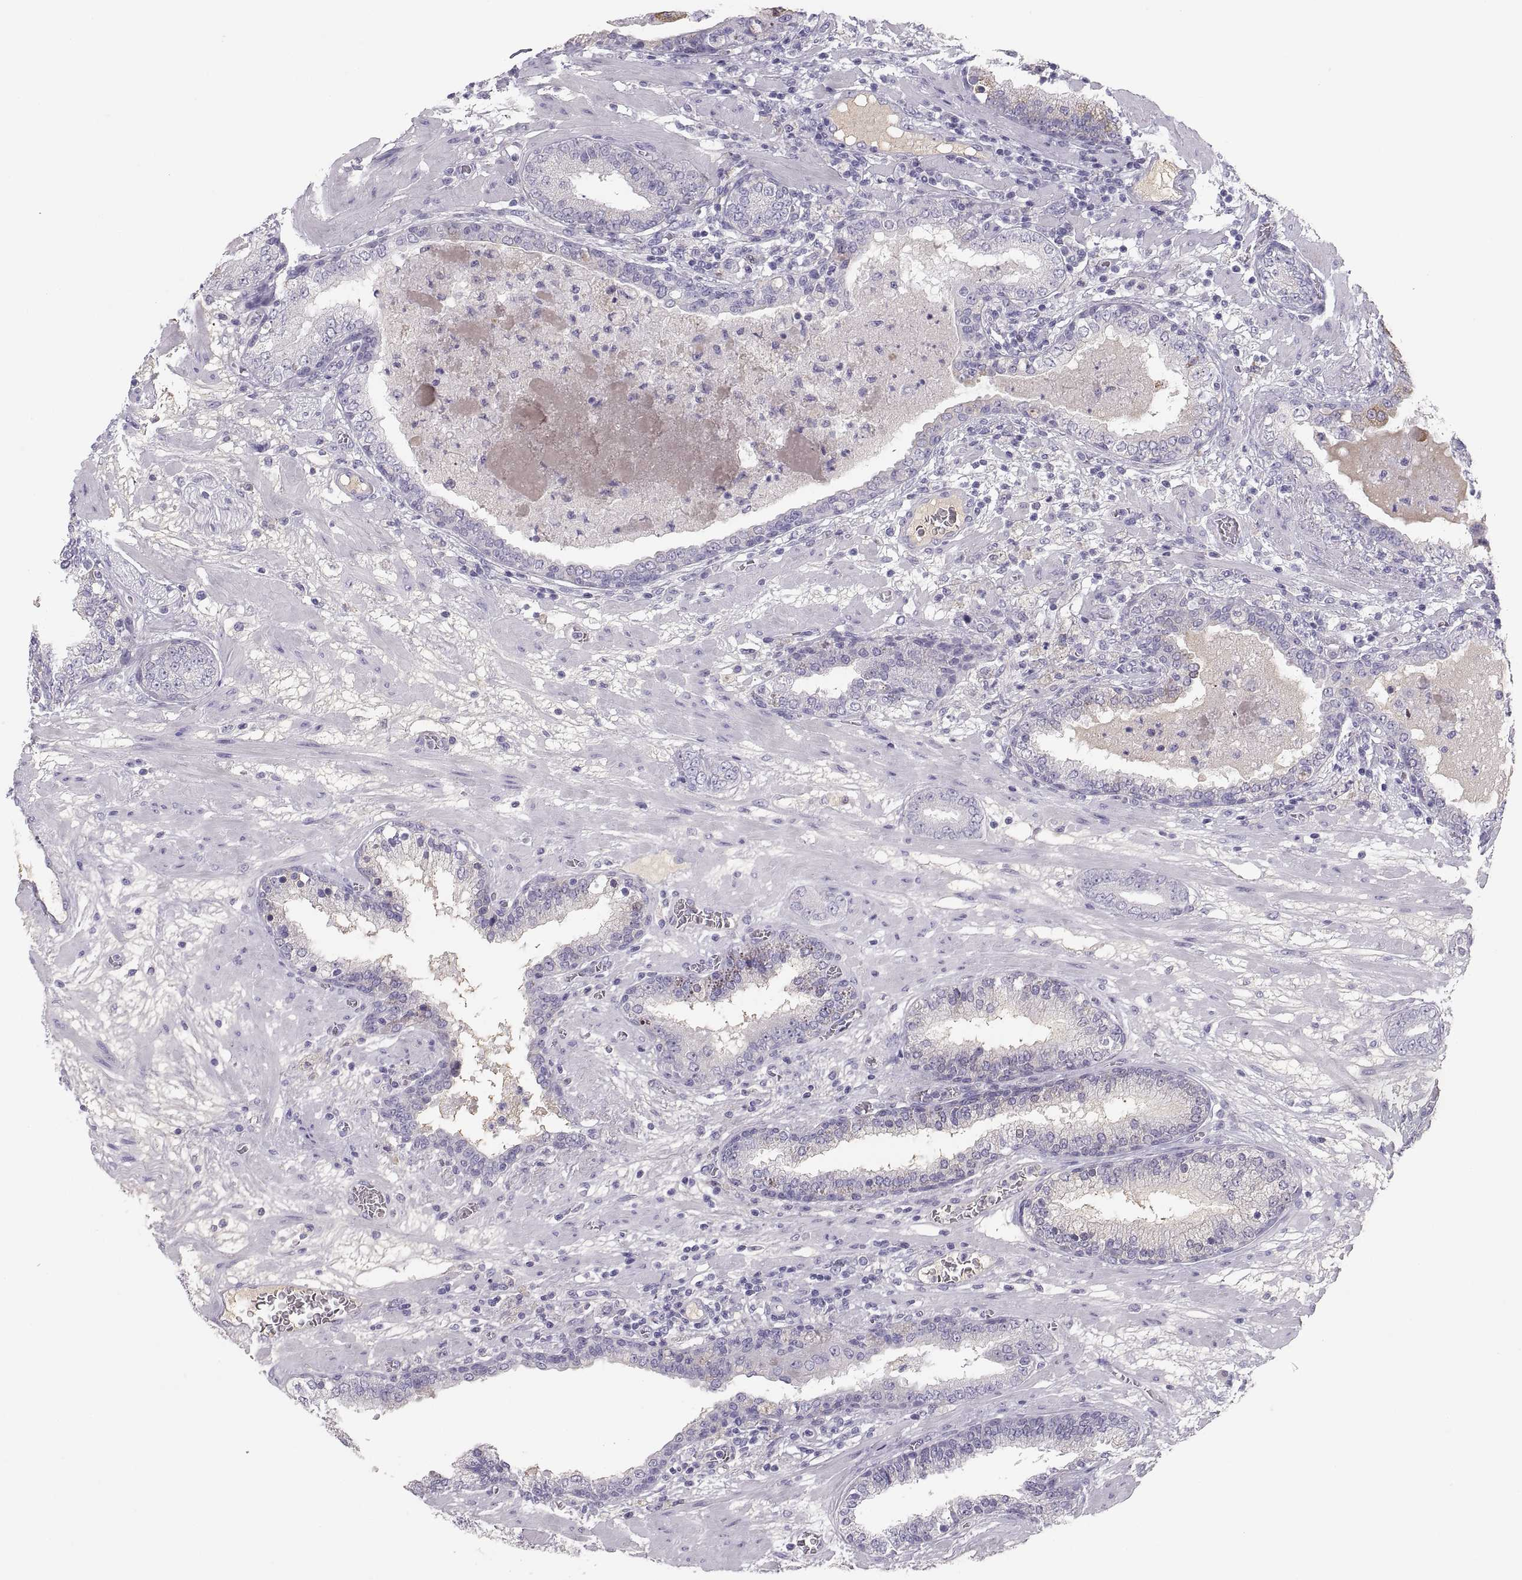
{"staining": {"intensity": "negative", "quantity": "none", "location": "none"}, "tissue": "prostate cancer", "cell_type": "Tumor cells", "image_type": "cancer", "snomed": [{"axis": "morphology", "description": "Adenocarcinoma, Low grade"}, {"axis": "topography", "description": "Prostate"}], "caption": "IHC histopathology image of neoplastic tissue: adenocarcinoma (low-grade) (prostate) stained with DAB exhibits no significant protein positivity in tumor cells.", "gene": "MAGEB2", "patient": {"sex": "male", "age": 60}}